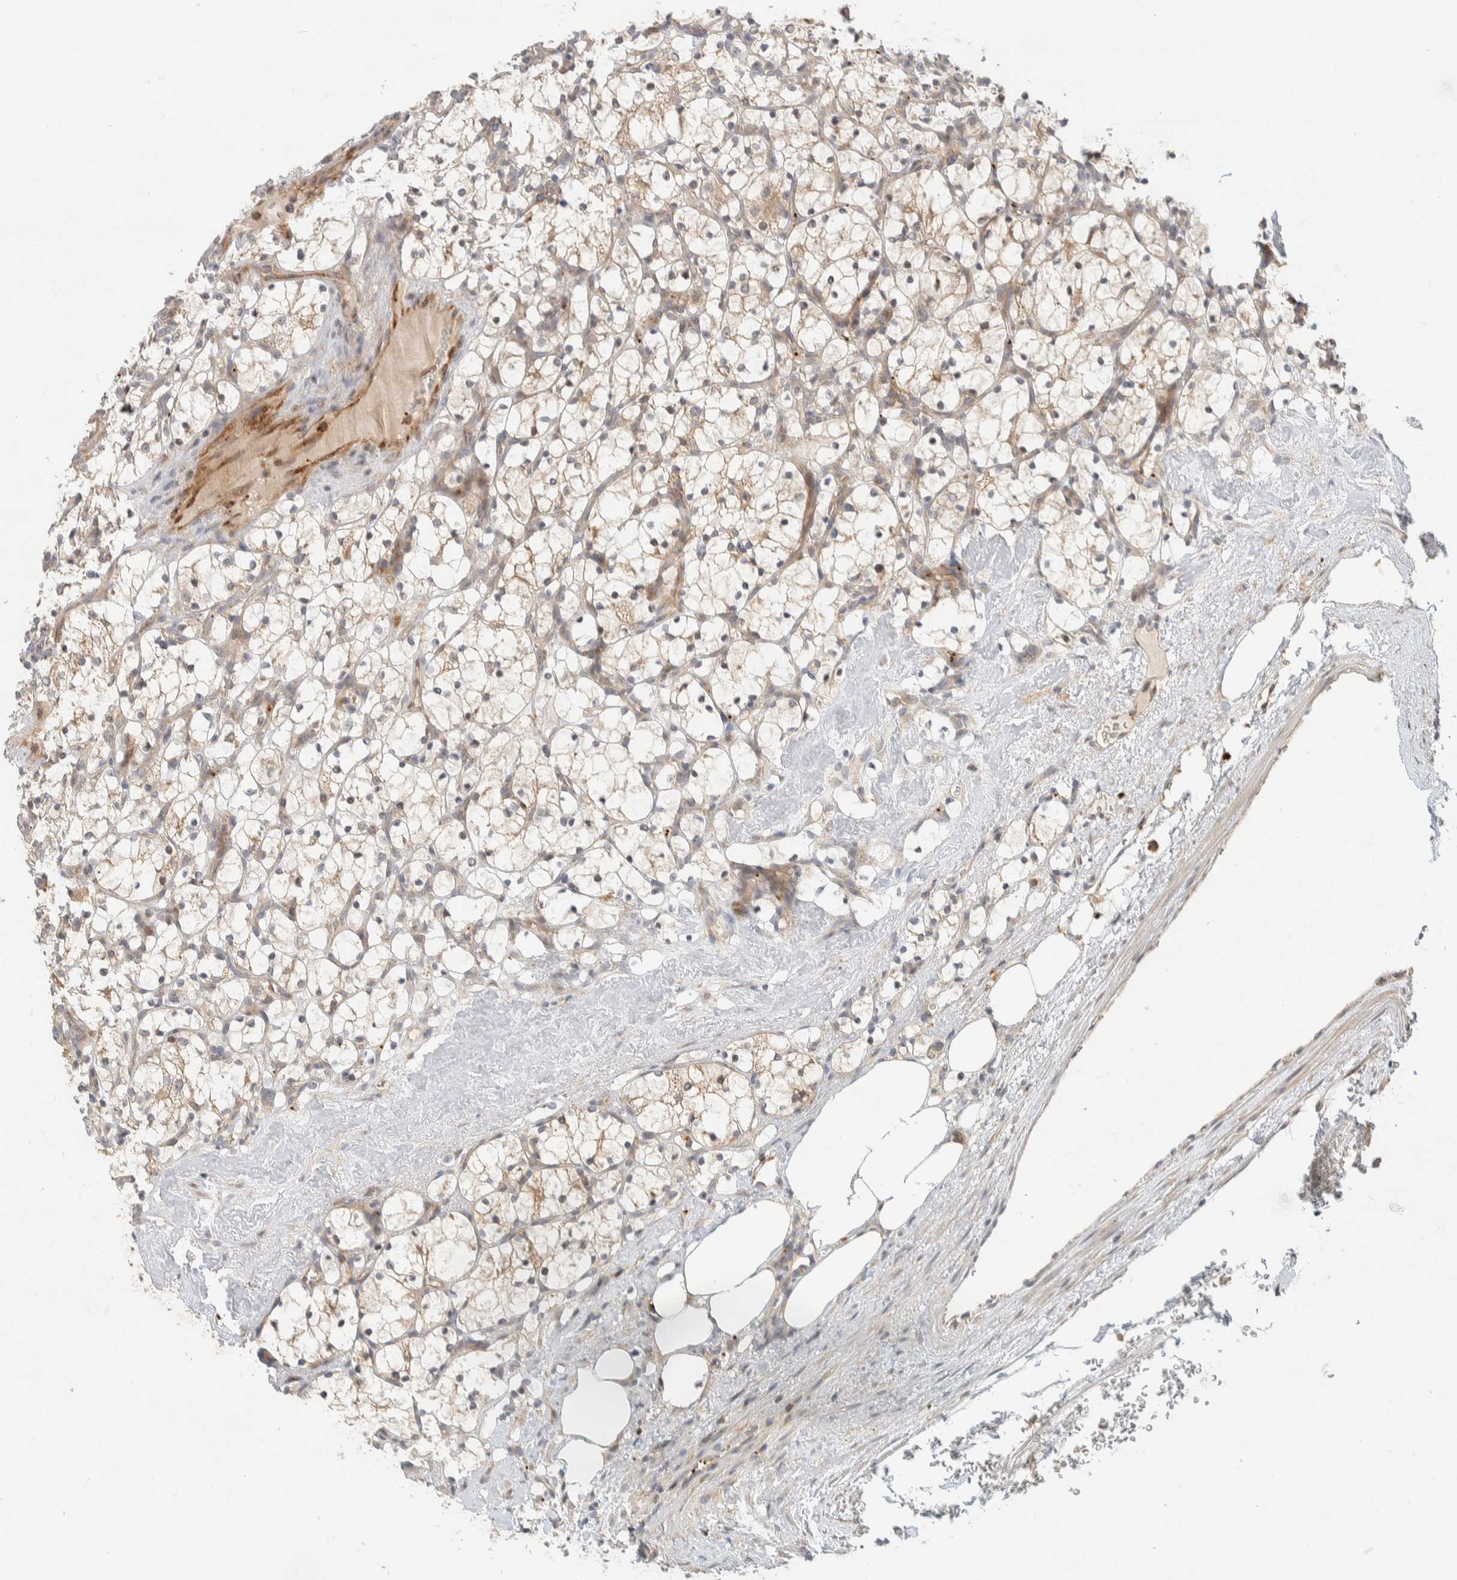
{"staining": {"intensity": "weak", "quantity": ">75%", "location": "cytoplasmic/membranous"}, "tissue": "renal cancer", "cell_type": "Tumor cells", "image_type": "cancer", "snomed": [{"axis": "morphology", "description": "Adenocarcinoma, NOS"}, {"axis": "topography", "description": "Kidney"}], "caption": "Weak cytoplasmic/membranous positivity for a protein is present in about >75% of tumor cells of renal cancer using IHC.", "gene": "KIF9", "patient": {"sex": "female", "age": 69}}